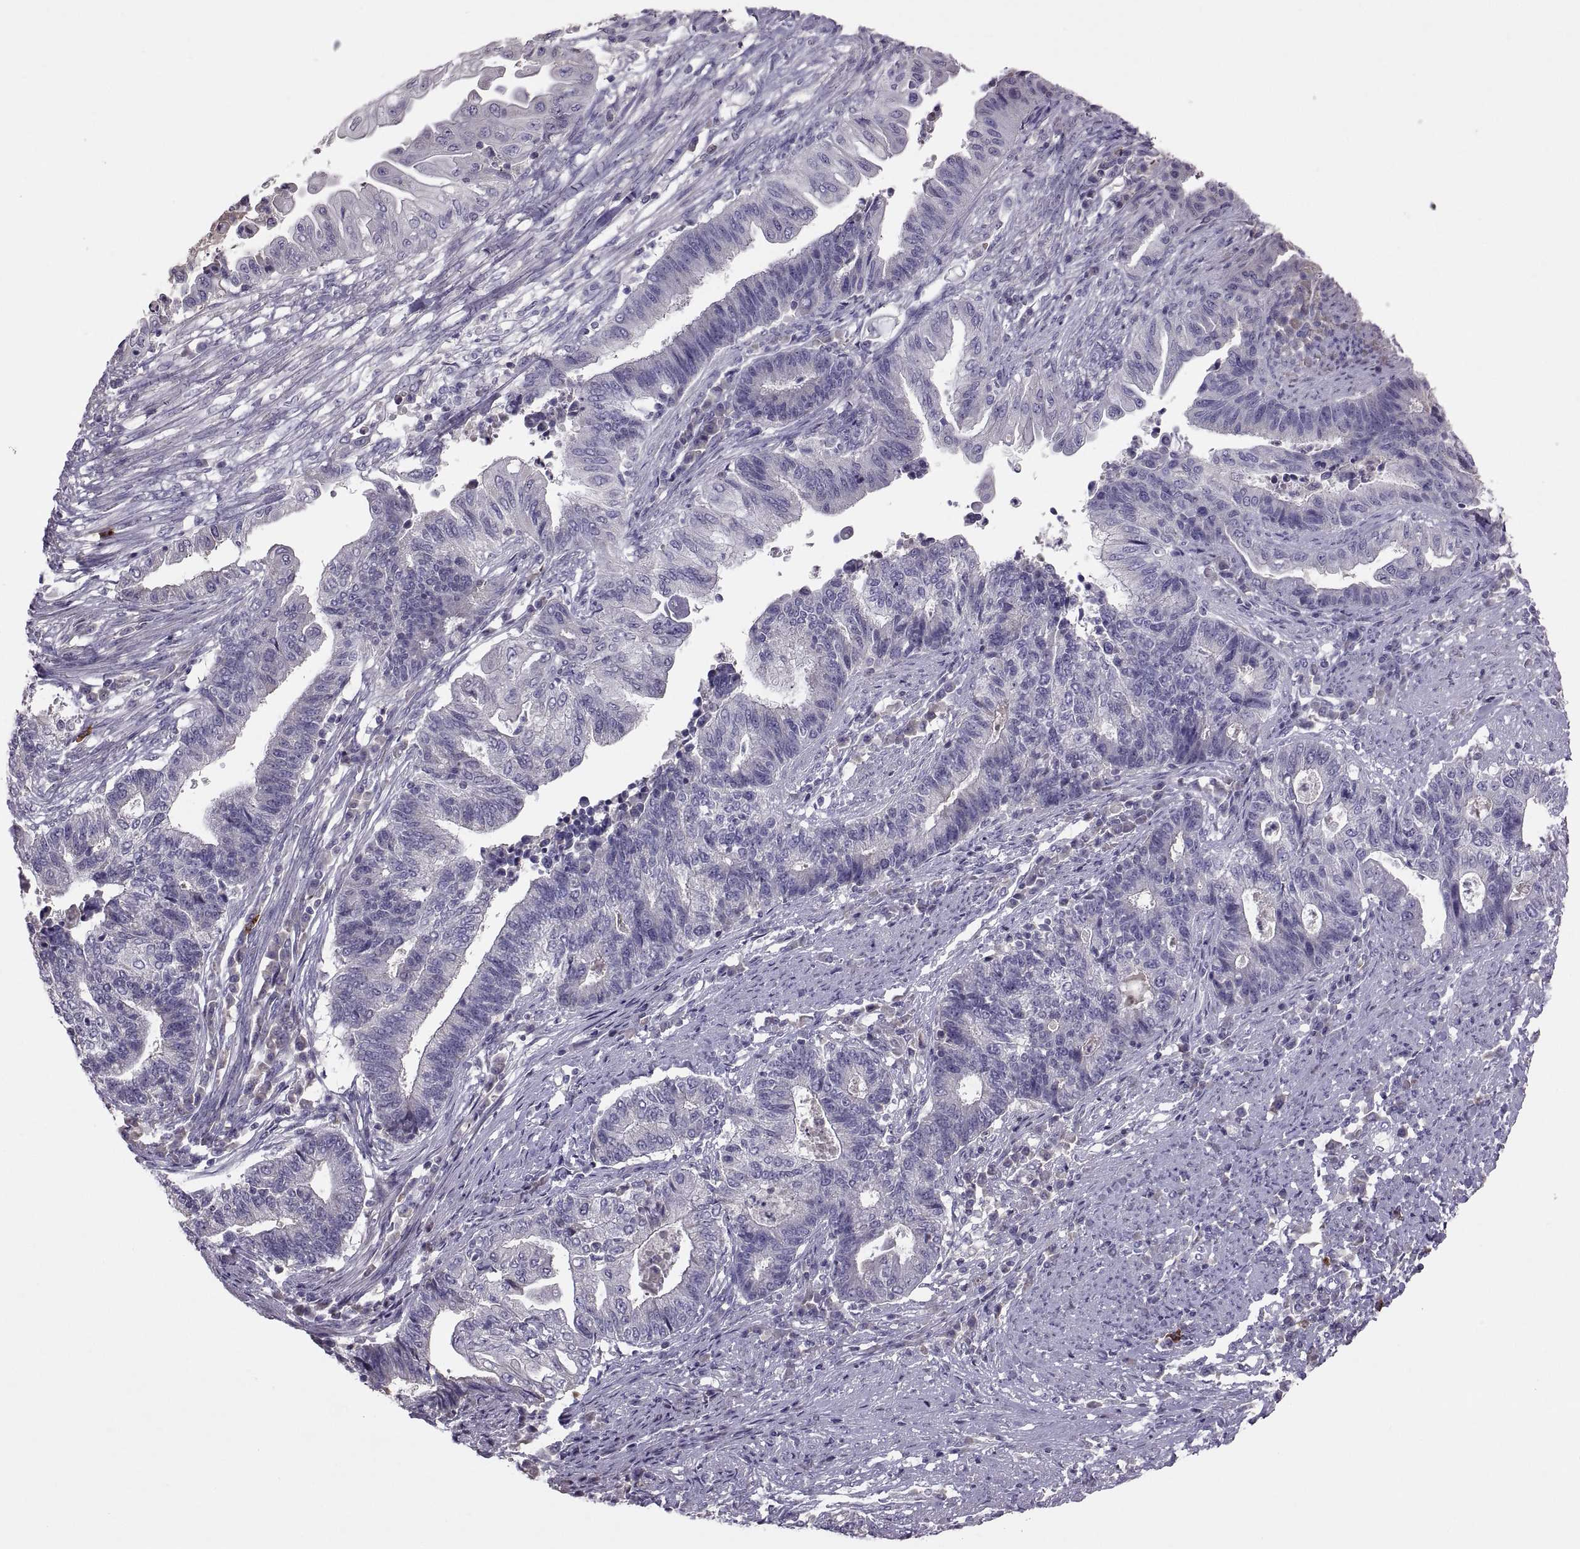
{"staining": {"intensity": "negative", "quantity": "none", "location": "none"}, "tissue": "endometrial cancer", "cell_type": "Tumor cells", "image_type": "cancer", "snomed": [{"axis": "morphology", "description": "Adenocarcinoma, NOS"}, {"axis": "topography", "description": "Uterus"}, {"axis": "topography", "description": "Endometrium"}], "caption": "Tumor cells are negative for protein expression in human endometrial adenocarcinoma. Nuclei are stained in blue.", "gene": "TBX19", "patient": {"sex": "female", "age": 54}}